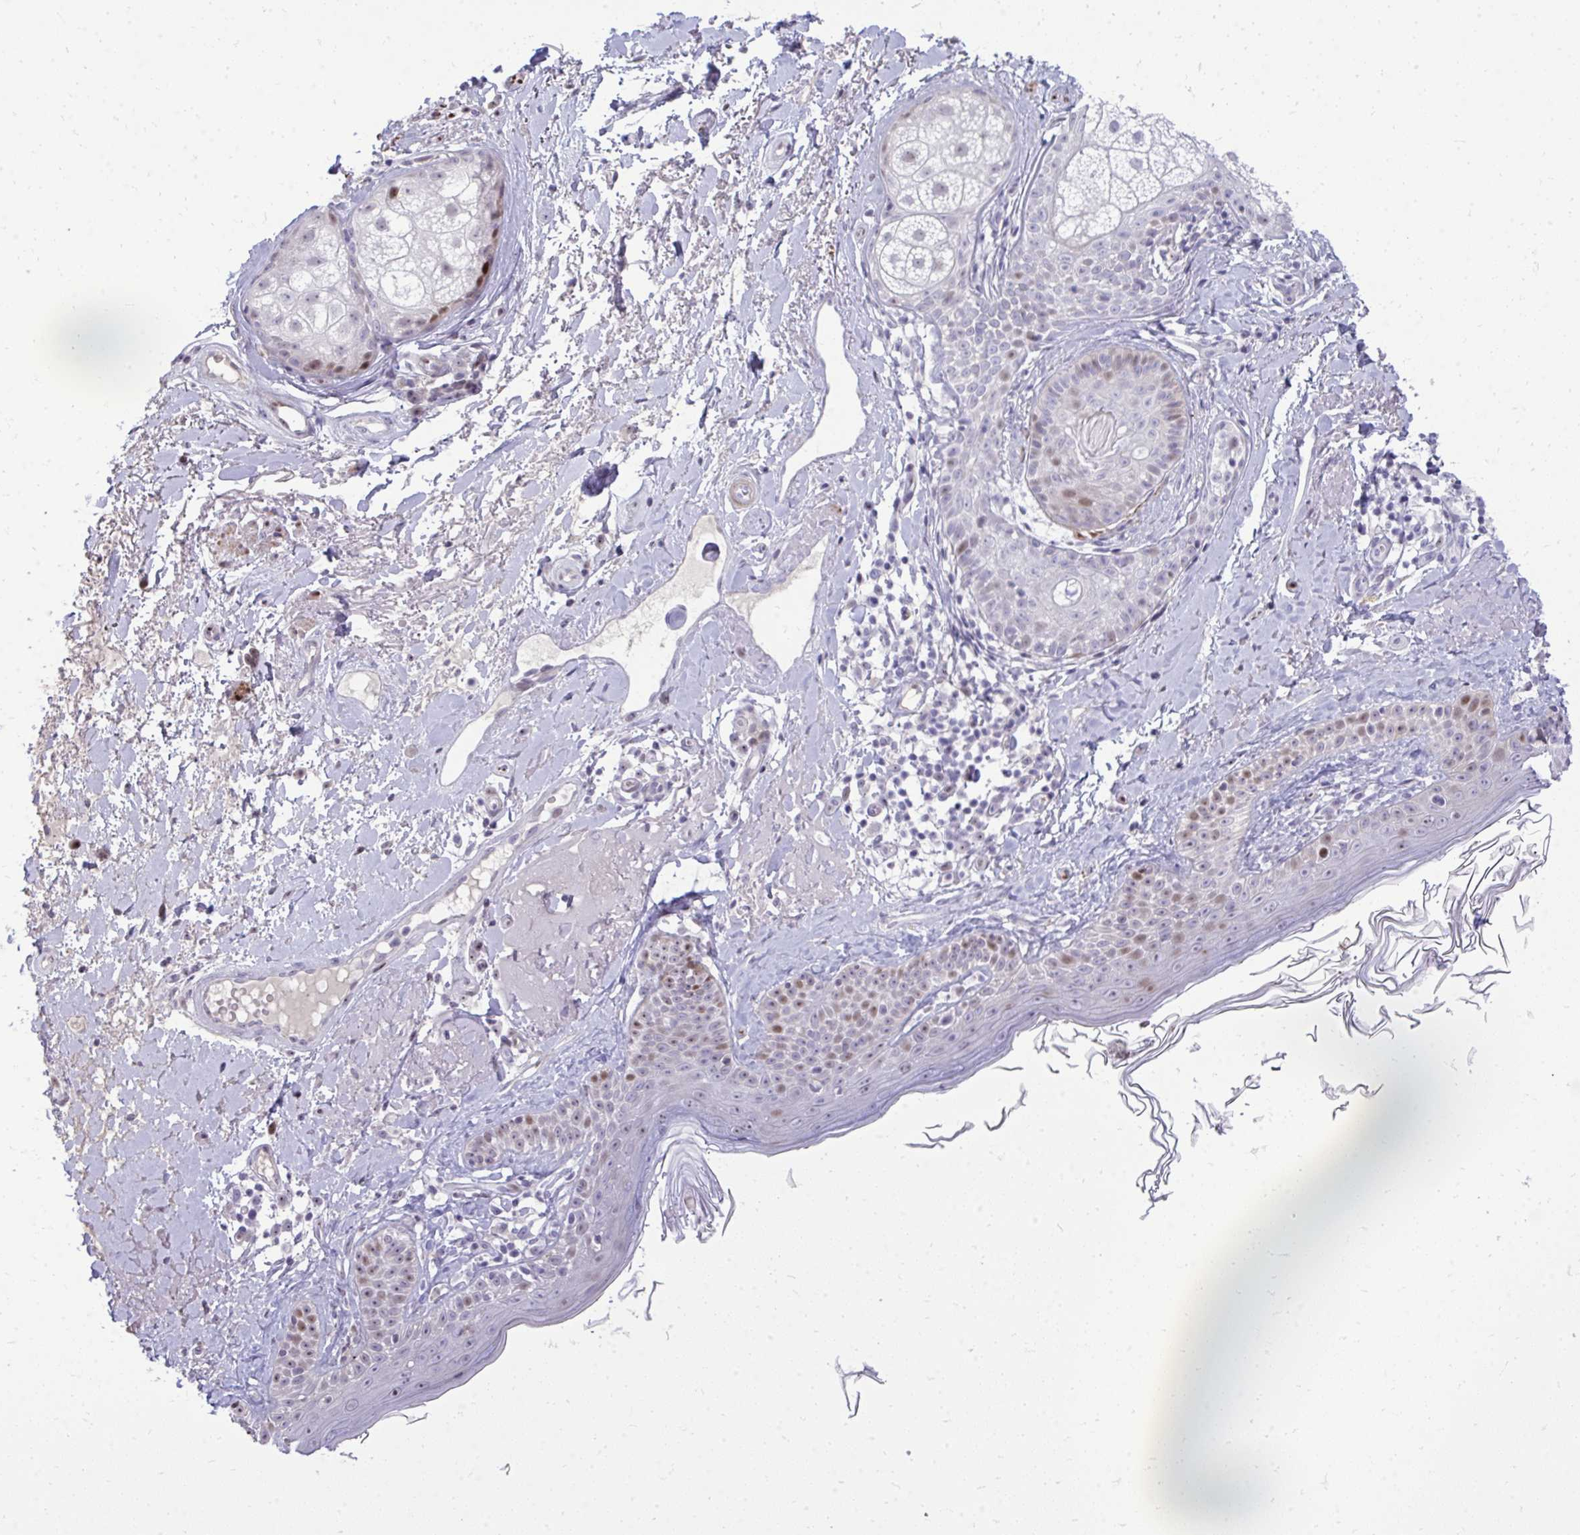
{"staining": {"intensity": "negative", "quantity": "none", "location": "none"}, "tissue": "skin", "cell_type": "Fibroblasts", "image_type": "normal", "snomed": [{"axis": "morphology", "description": "Normal tissue, NOS"}, {"axis": "topography", "description": "Skin"}], "caption": "An immunohistochemistry (IHC) histopathology image of benign skin is shown. There is no staining in fibroblasts of skin.", "gene": "DLX4", "patient": {"sex": "male", "age": 73}}